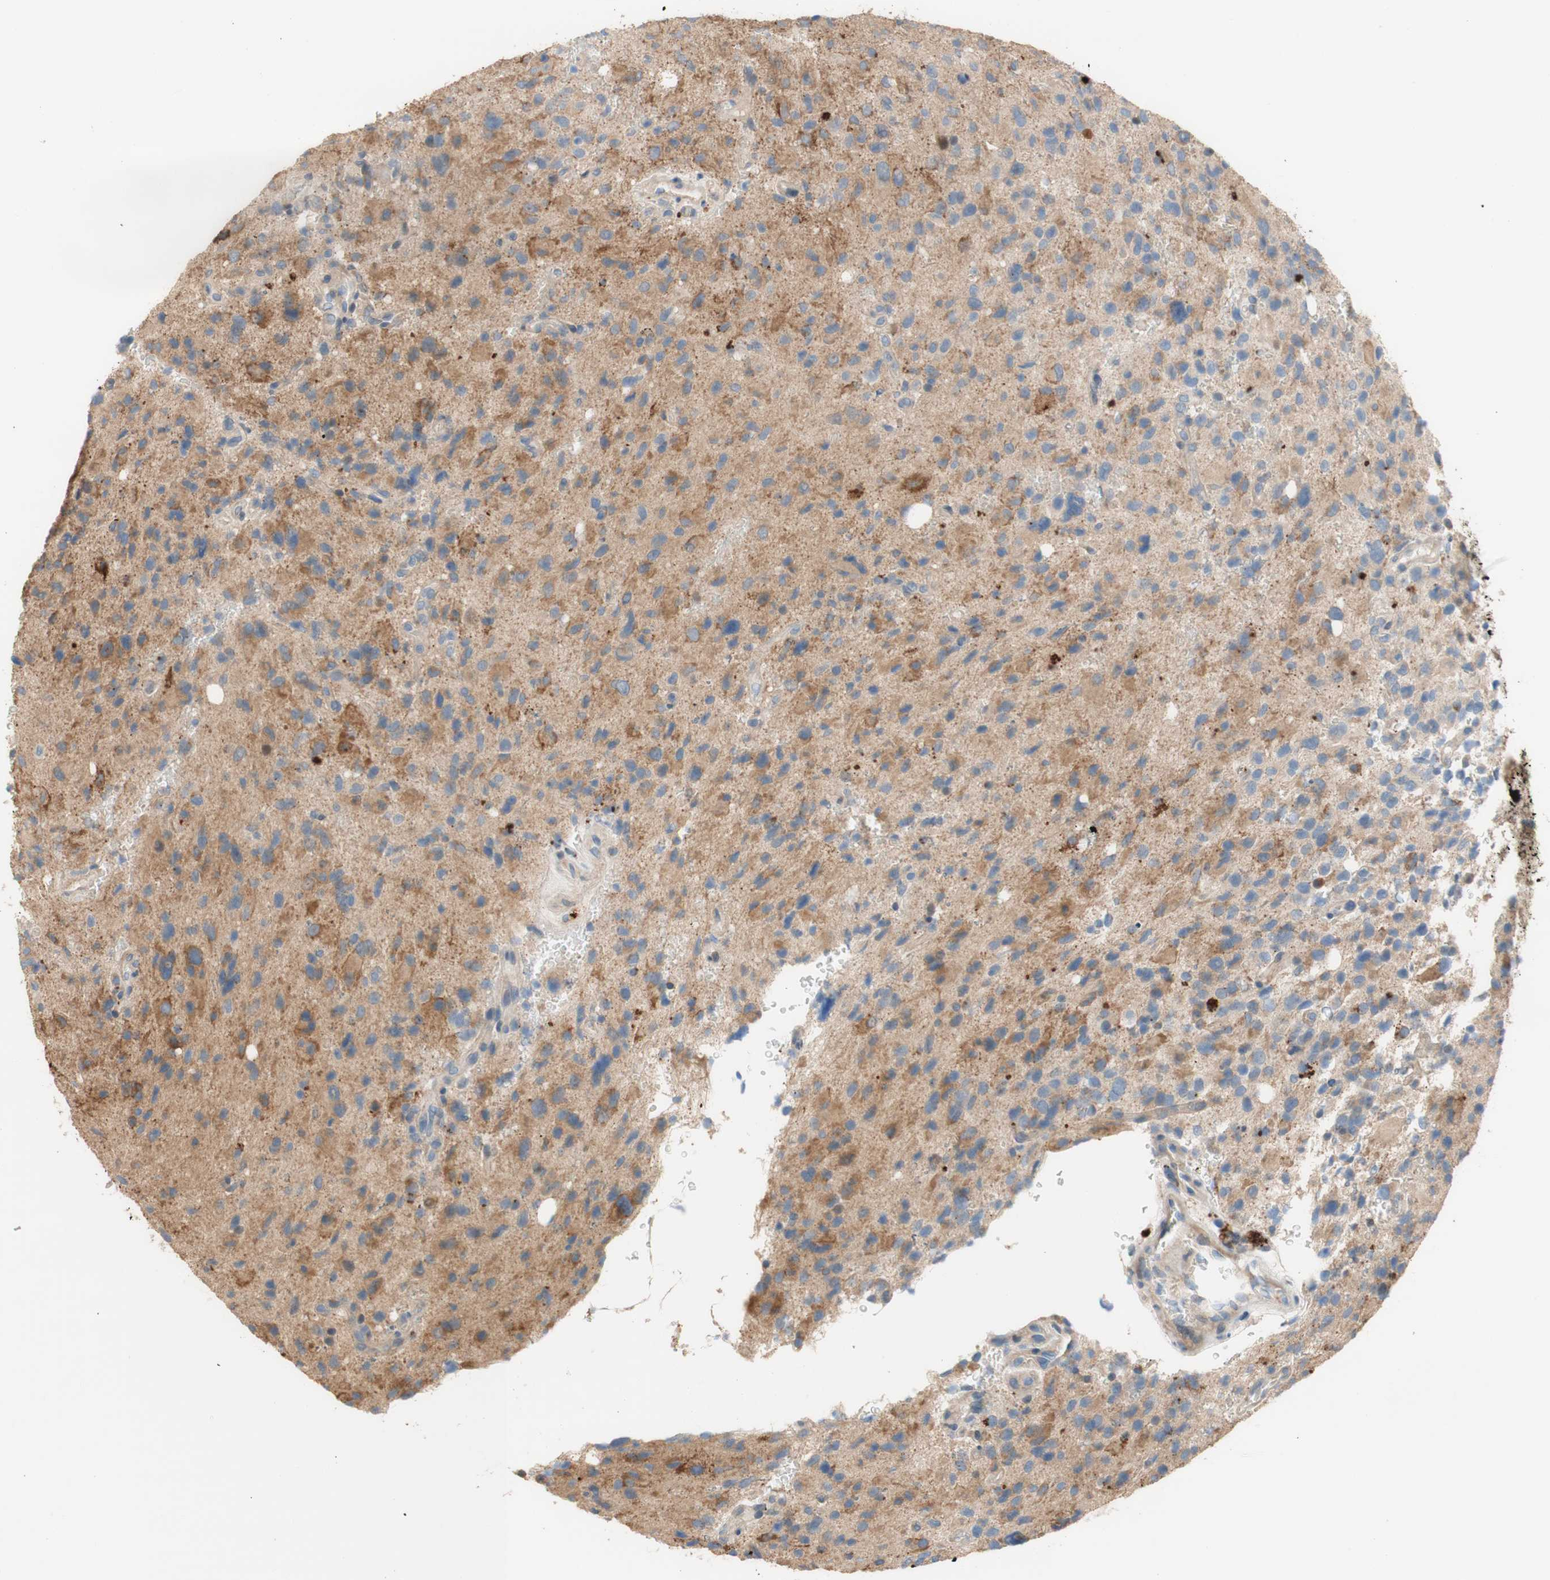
{"staining": {"intensity": "weak", "quantity": "25%-75%", "location": "cytoplasmic/membranous"}, "tissue": "glioma", "cell_type": "Tumor cells", "image_type": "cancer", "snomed": [{"axis": "morphology", "description": "Glioma, malignant, High grade"}, {"axis": "topography", "description": "Brain"}], "caption": "Immunohistochemistry histopathology image of neoplastic tissue: human malignant glioma (high-grade) stained using immunohistochemistry (IHC) shows low levels of weak protein expression localized specifically in the cytoplasmic/membranous of tumor cells, appearing as a cytoplasmic/membranous brown color.", "gene": "PTPN21", "patient": {"sex": "male", "age": 48}}